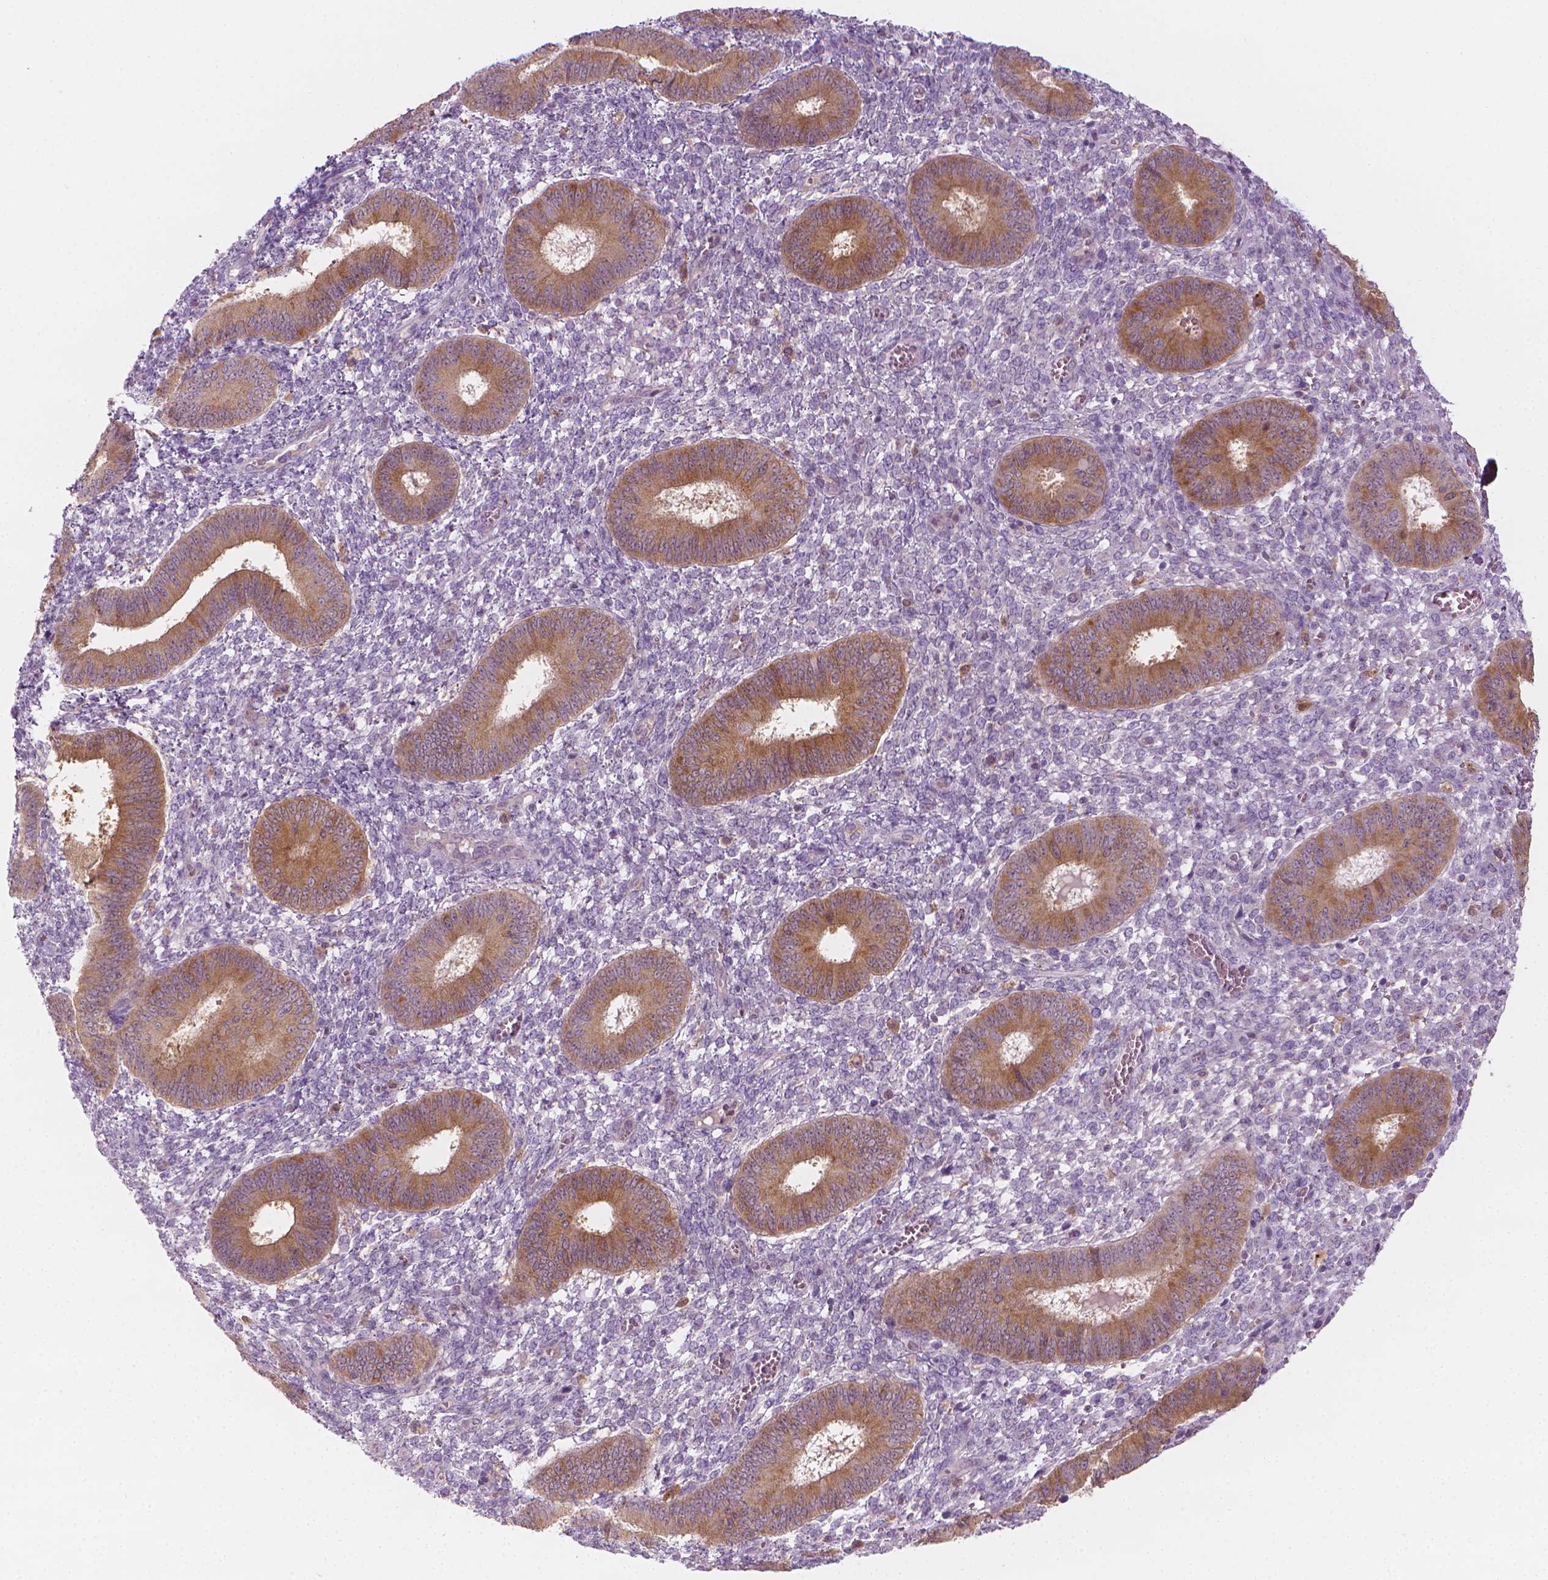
{"staining": {"intensity": "negative", "quantity": "none", "location": "none"}, "tissue": "endometrium", "cell_type": "Cells in endometrial stroma", "image_type": "normal", "snomed": [{"axis": "morphology", "description": "Normal tissue, NOS"}, {"axis": "topography", "description": "Endometrium"}], "caption": "Immunohistochemical staining of unremarkable human endometrium exhibits no significant expression in cells in endometrial stroma.", "gene": "SHMT1", "patient": {"sex": "female", "age": 42}}